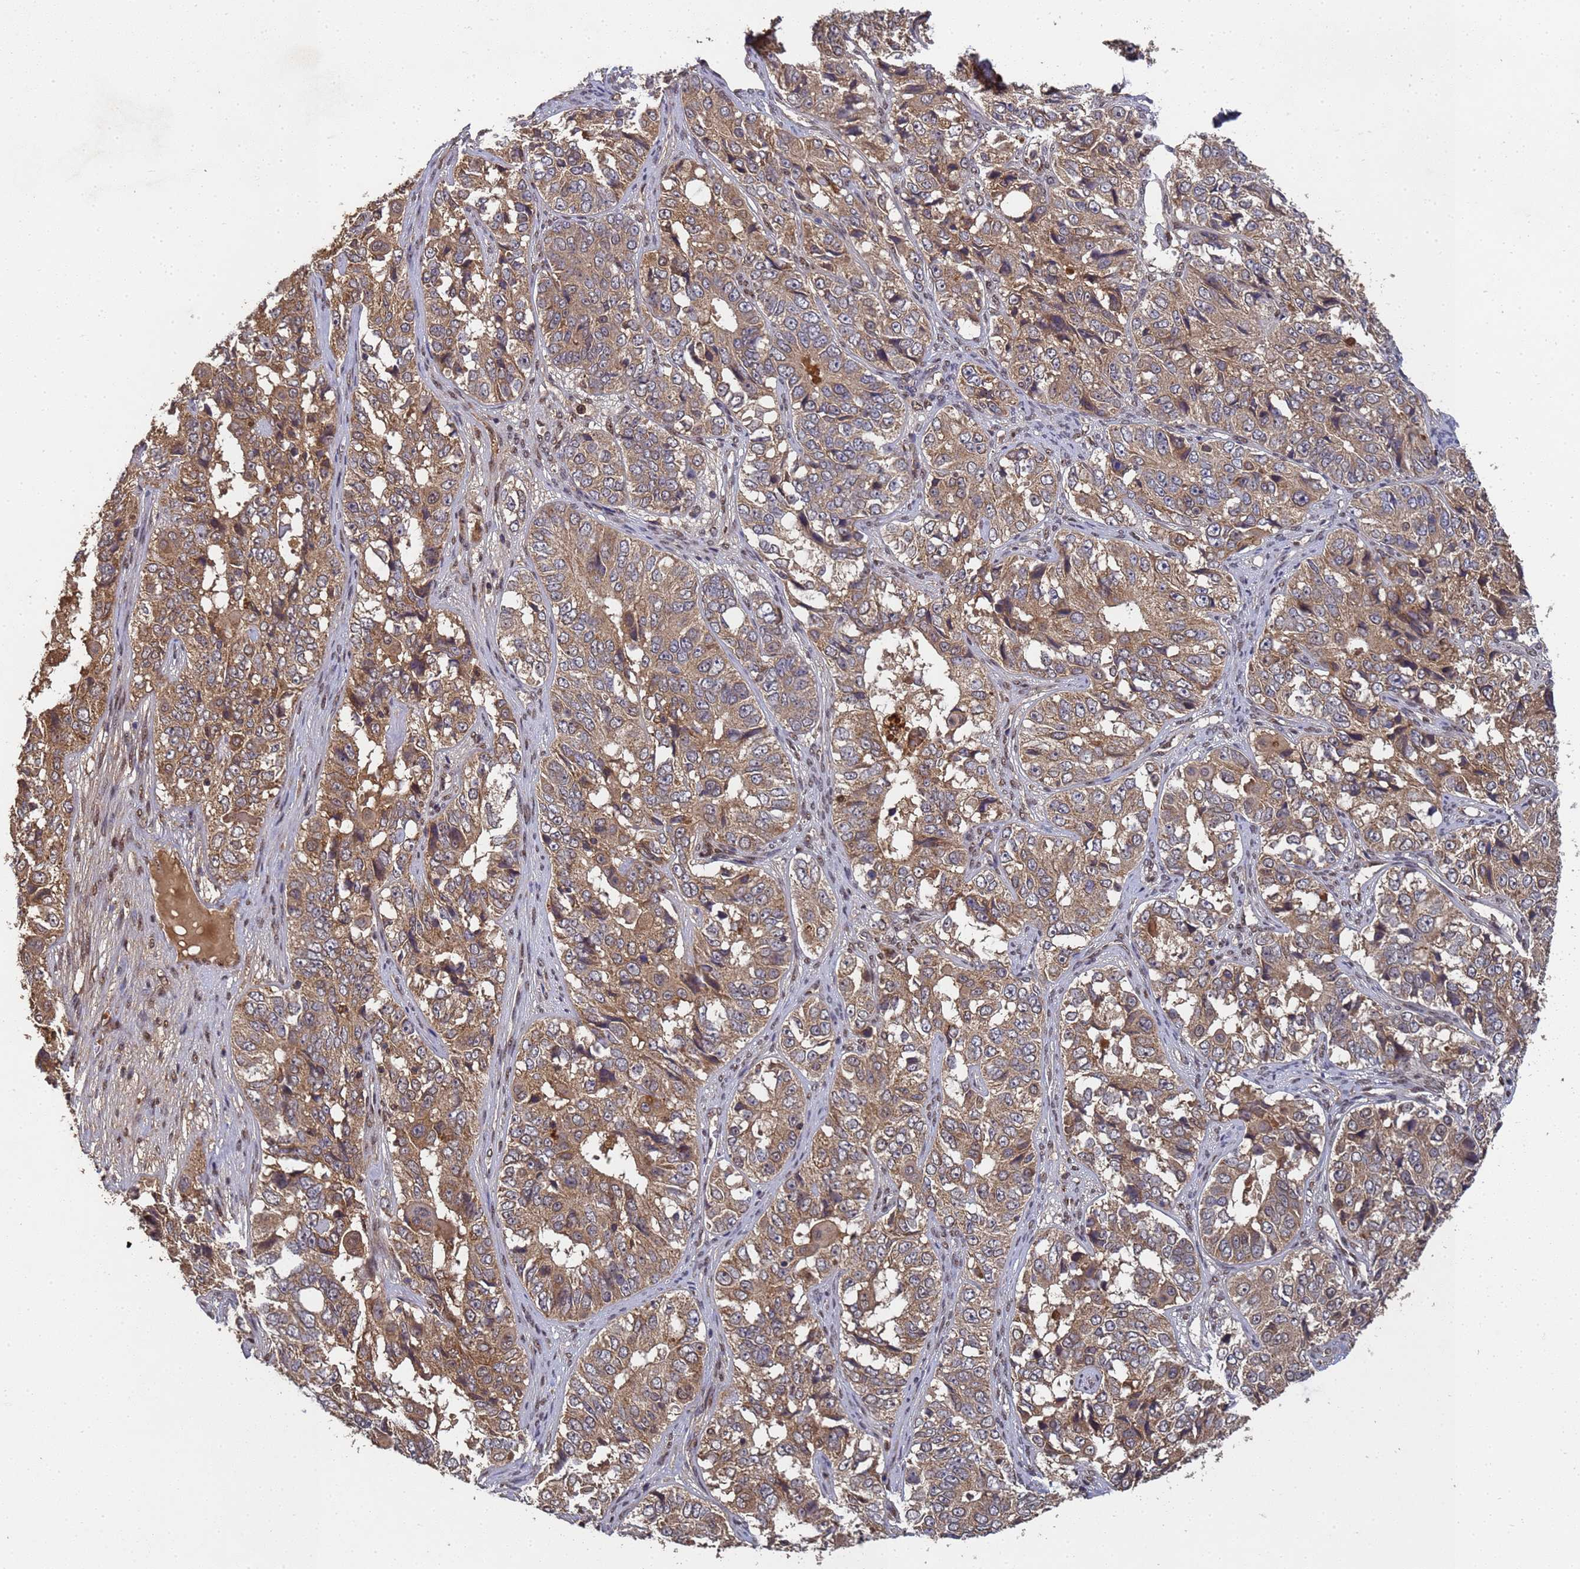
{"staining": {"intensity": "moderate", "quantity": ">75%", "location": "cytoplasmic/membranous"}, "tissue": "ovarian cancer", "cell_type": "Tumor cells", "image_type": "cancer", "snomed": [{"axis": "morphology", "description": "Carcinoma, endometroid"}, {"axis": "topography", "description": "Ovary"}], "caption": "IHC of human ovarian cancer (endometroid carcinoma) exhibits medium levels of moderate cytoplasmic/membranous positivity in about >75% of tumor cells.", "gene": "SECISBP2", "patient": {"sex": "female", "age": 51}}